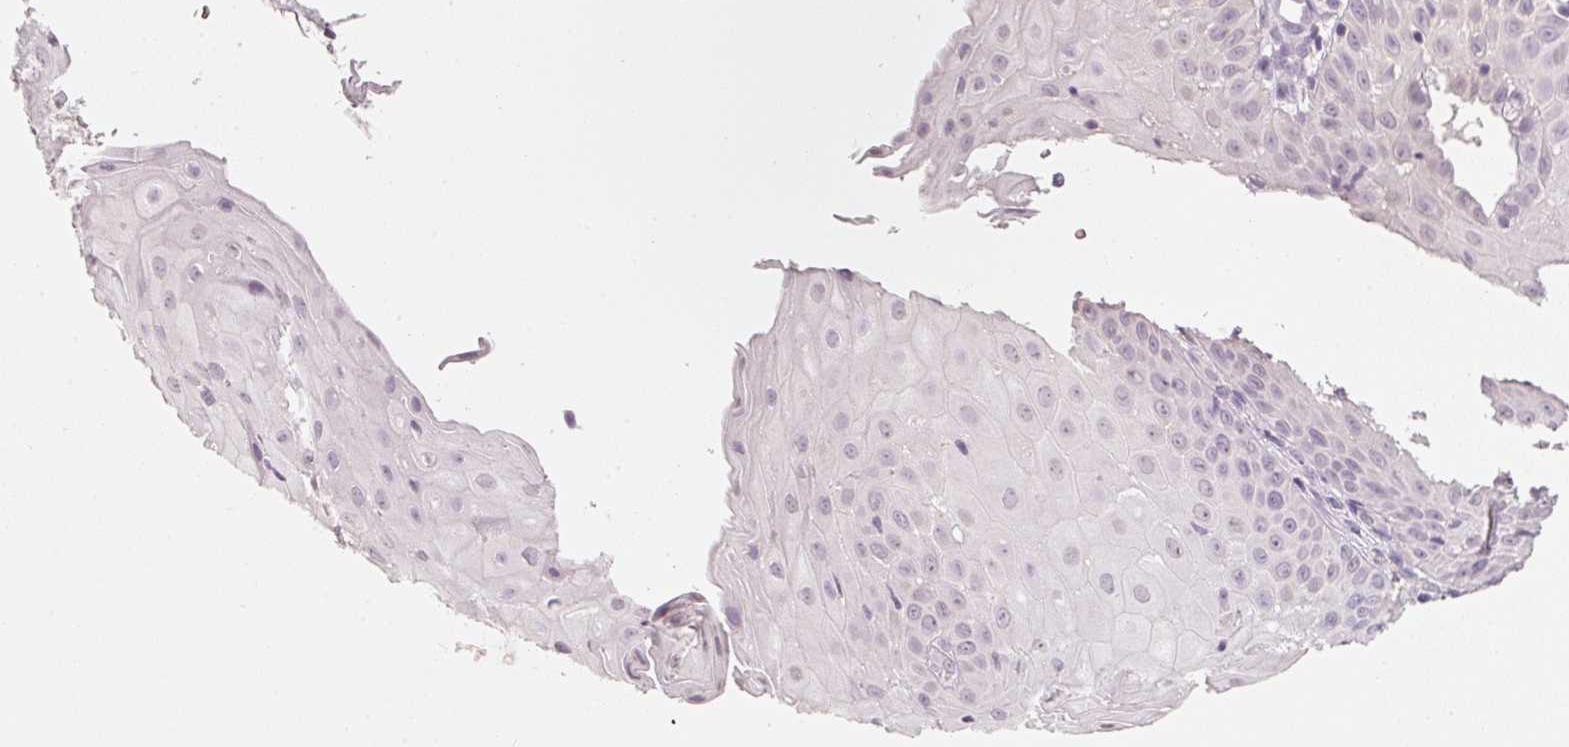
{"staining": {"intensity": "negative", "quantity": "none", "location": "none"}, "tissue": "cervix", "cell_type": "Glandular cells", "image_type": "normal", "snomed": [{"axis": "morphology", "description": "Normal tissue, NOS"}, {"axis": "topography", "description": "Cervix"}], "caption": "Immunohistochemistry histopathology image of benign cervix stained for a protein (brown), which reveals no staining in glandular cells. The staining was performed using DAB to visualize the protein expression in brown, while the nuclei were stained in blue with hematoxylin (Magnification: 20x).", "gene": "STEAP1", "patient": {"sex": "female", "age": 36}}